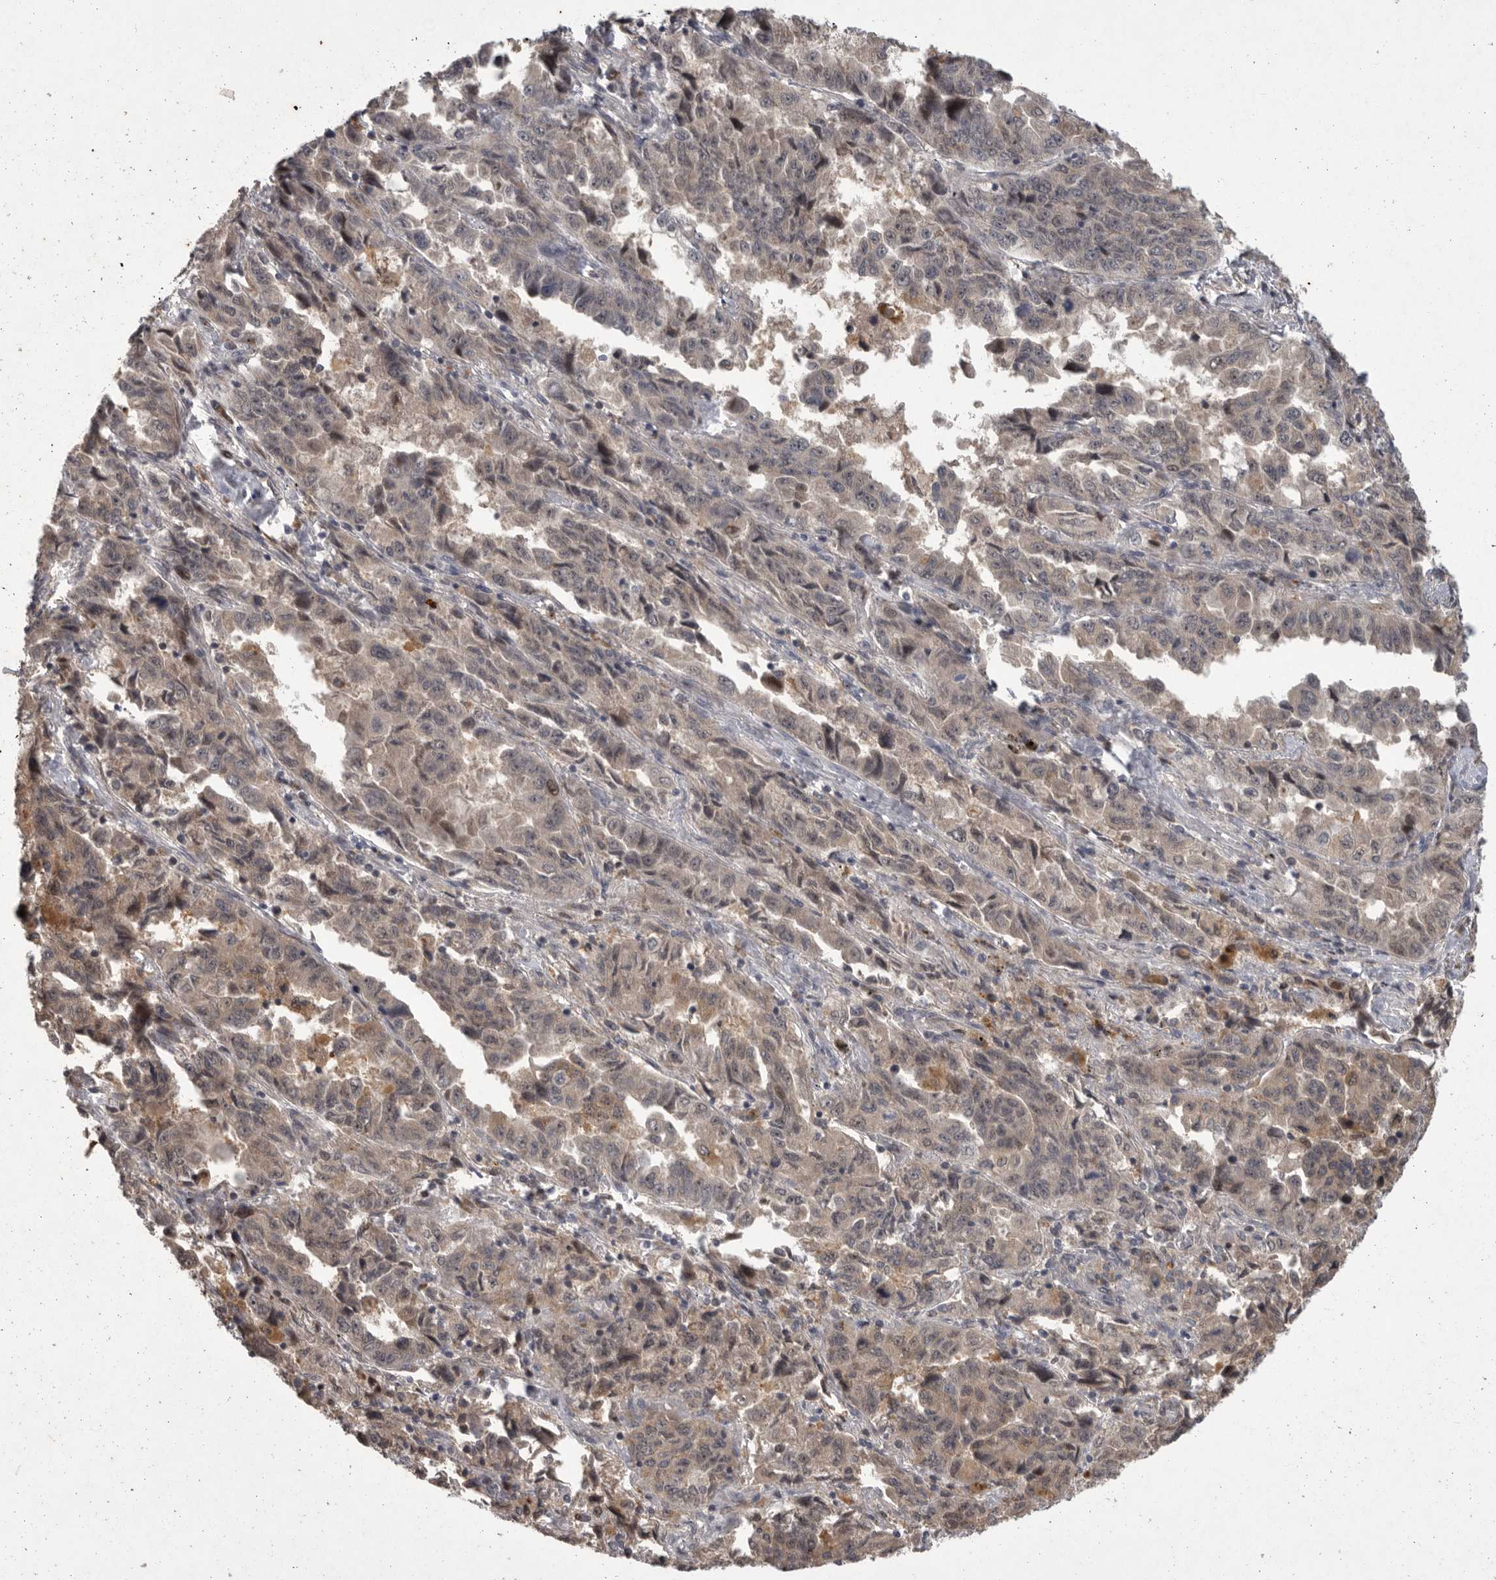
{"staining": {"intensity": "weak", "quantity": "25%-75%", "location": "cytoplasmic/membranous"}, "tissue": "lung cancer", "cell_type": "Tumor cells", "image_type": "cancer", "snomed": [{"axis": "morphology", "description": "Adenocarcinoma, NOS"}, {"axis": "topography", "description": "Lung"}], "caption": "This is an image of IHC staining of lung adenocarcinoma, which shows weak staining in the cytoplasmic/membranous of tumor cells.", "gene": "MAN2A1", "patient": {"sex": "female", "age": 51}}